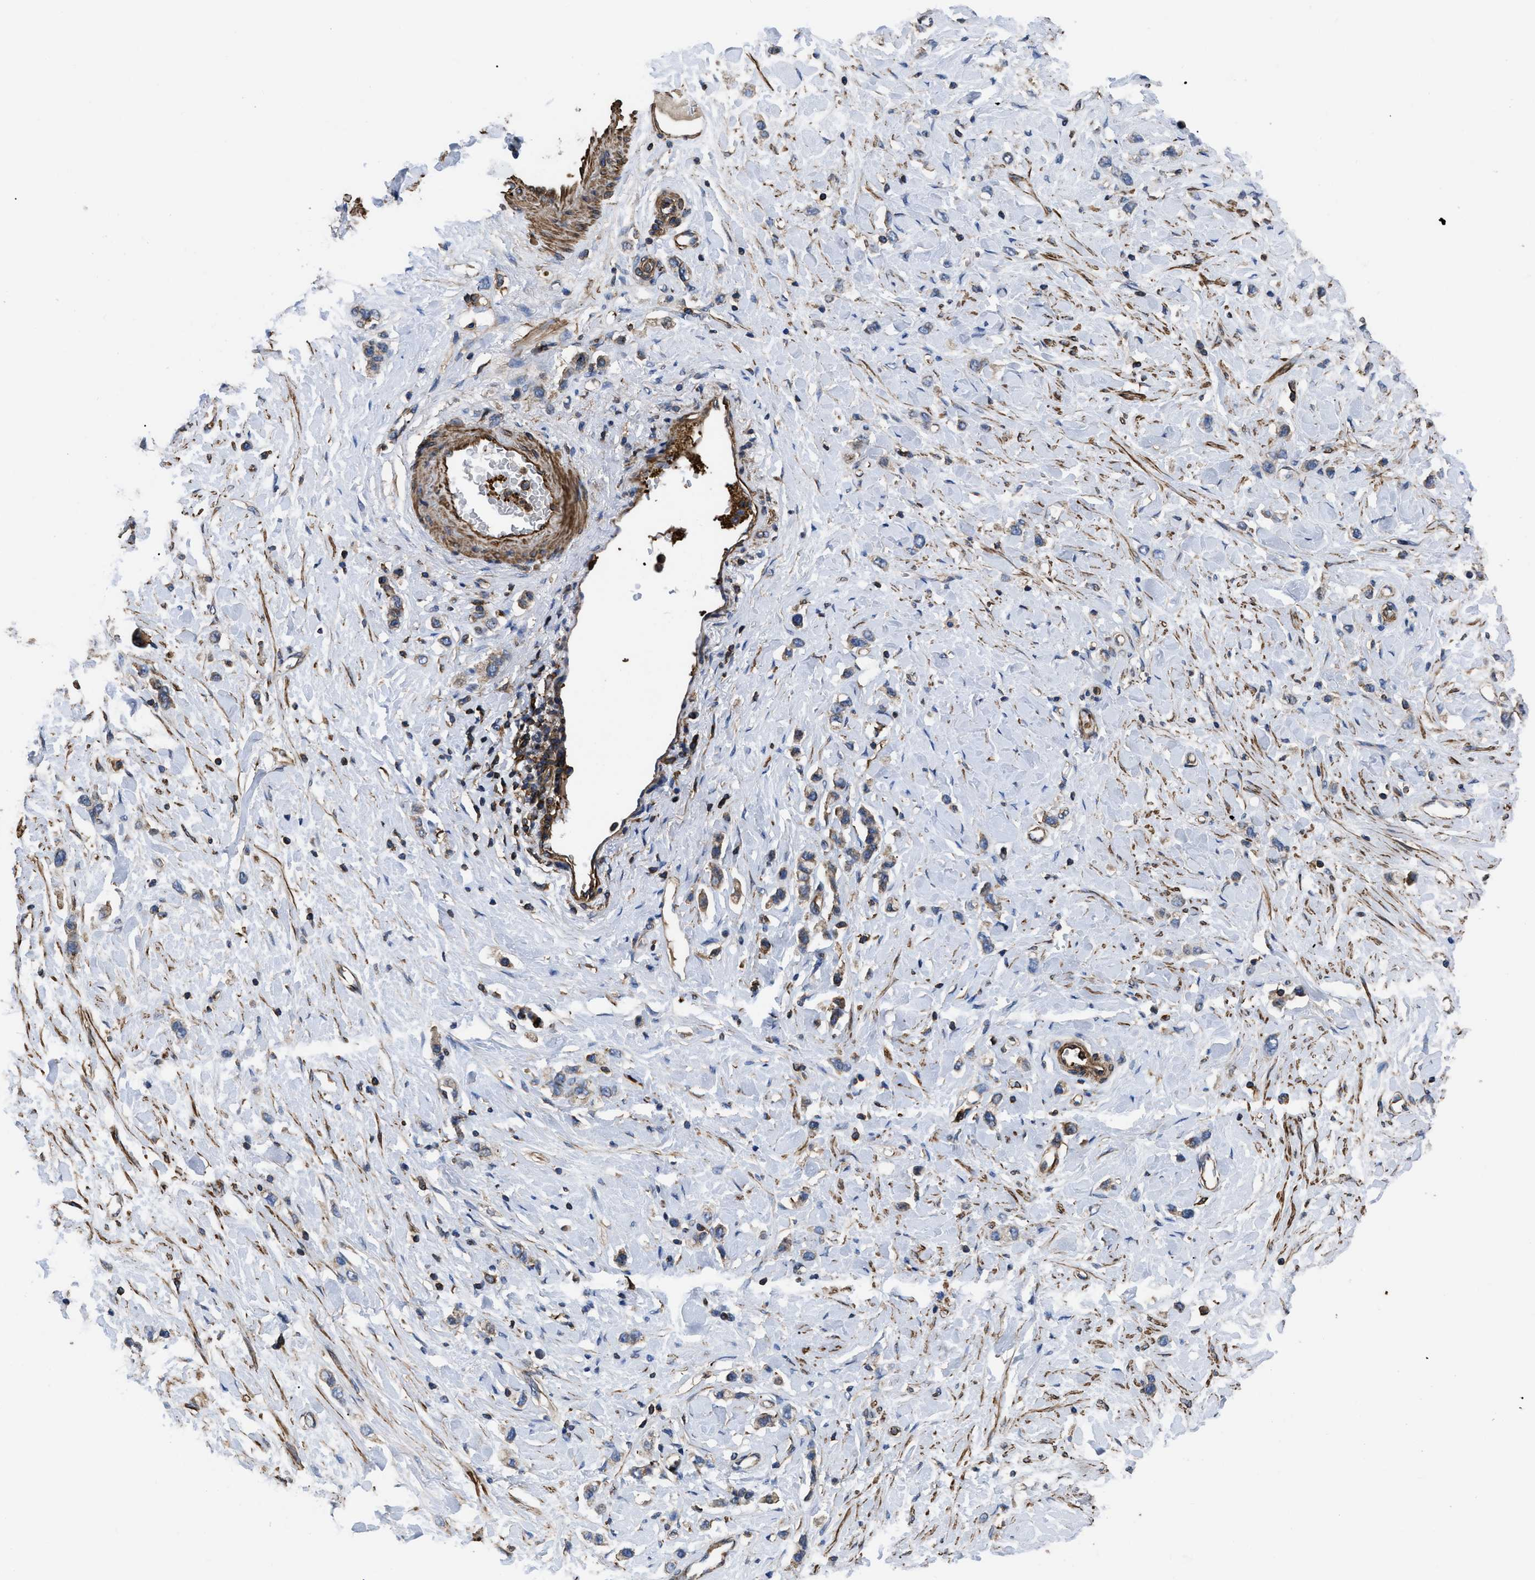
{"staining": {"intensity": "weak", "quantity": ">75%", "location": "cytoplasmic/membranous"}, "tissue": "stomach cancer", "cell_type": "Tumor cells", "image_type": "cancer", "snomed": [{"axis": "morphology", "description": "Adenocarcinoma, NOS"}, {"axis": "topography", "description": "Stomach"}], "caption": "Protein positivity by IHC displays weak cytoplasmic/membranous expression in about >75% of tumor cells in adenocarcinoma (stomach). Nuclei are stained in blue.", "gene": "SCUBE2", "patient": {"sex": "female", "age": 65}}